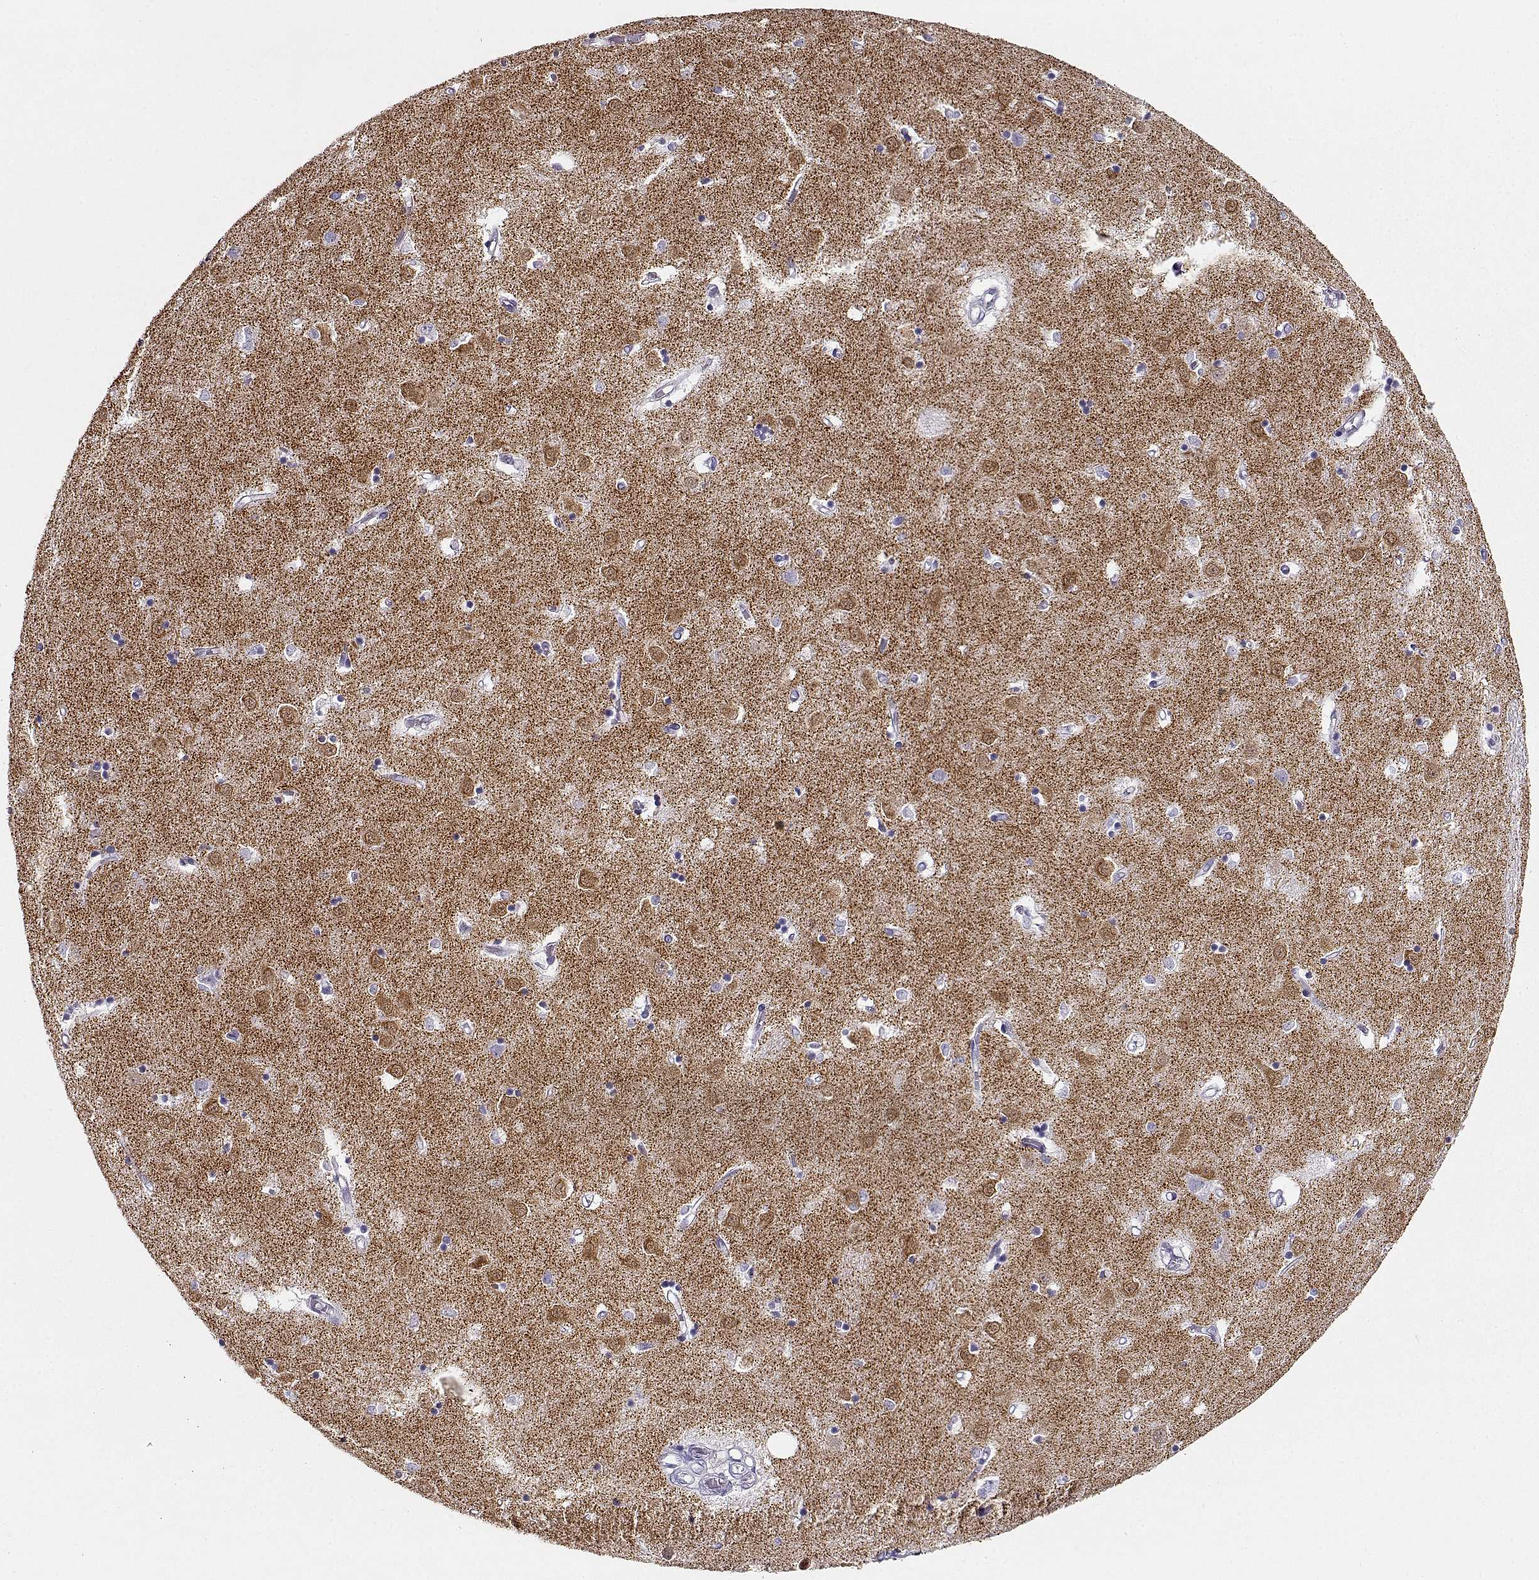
{"staining": {"intensity": "negative", "quantity": "none", "location": "none"}, "tissue": "caudate", "cell_type": "Glial cells", "image_type": "normal", "snomed": [{"axis": "morphology", "description": "Normal tissue, NOS"}, {"axis": "topography", "description": "Lateral ventricle wall"}], "caption": "Immunohistochemistry photomicrograph of benign caudate: human caudate stained with DAB exhibits no significant protein positivity in glial cells. (DAB immunohistochemistry with hematoxylin counter stain).", "gene": "ACTN2", "patient": {"sex": "male", "age": 54}}